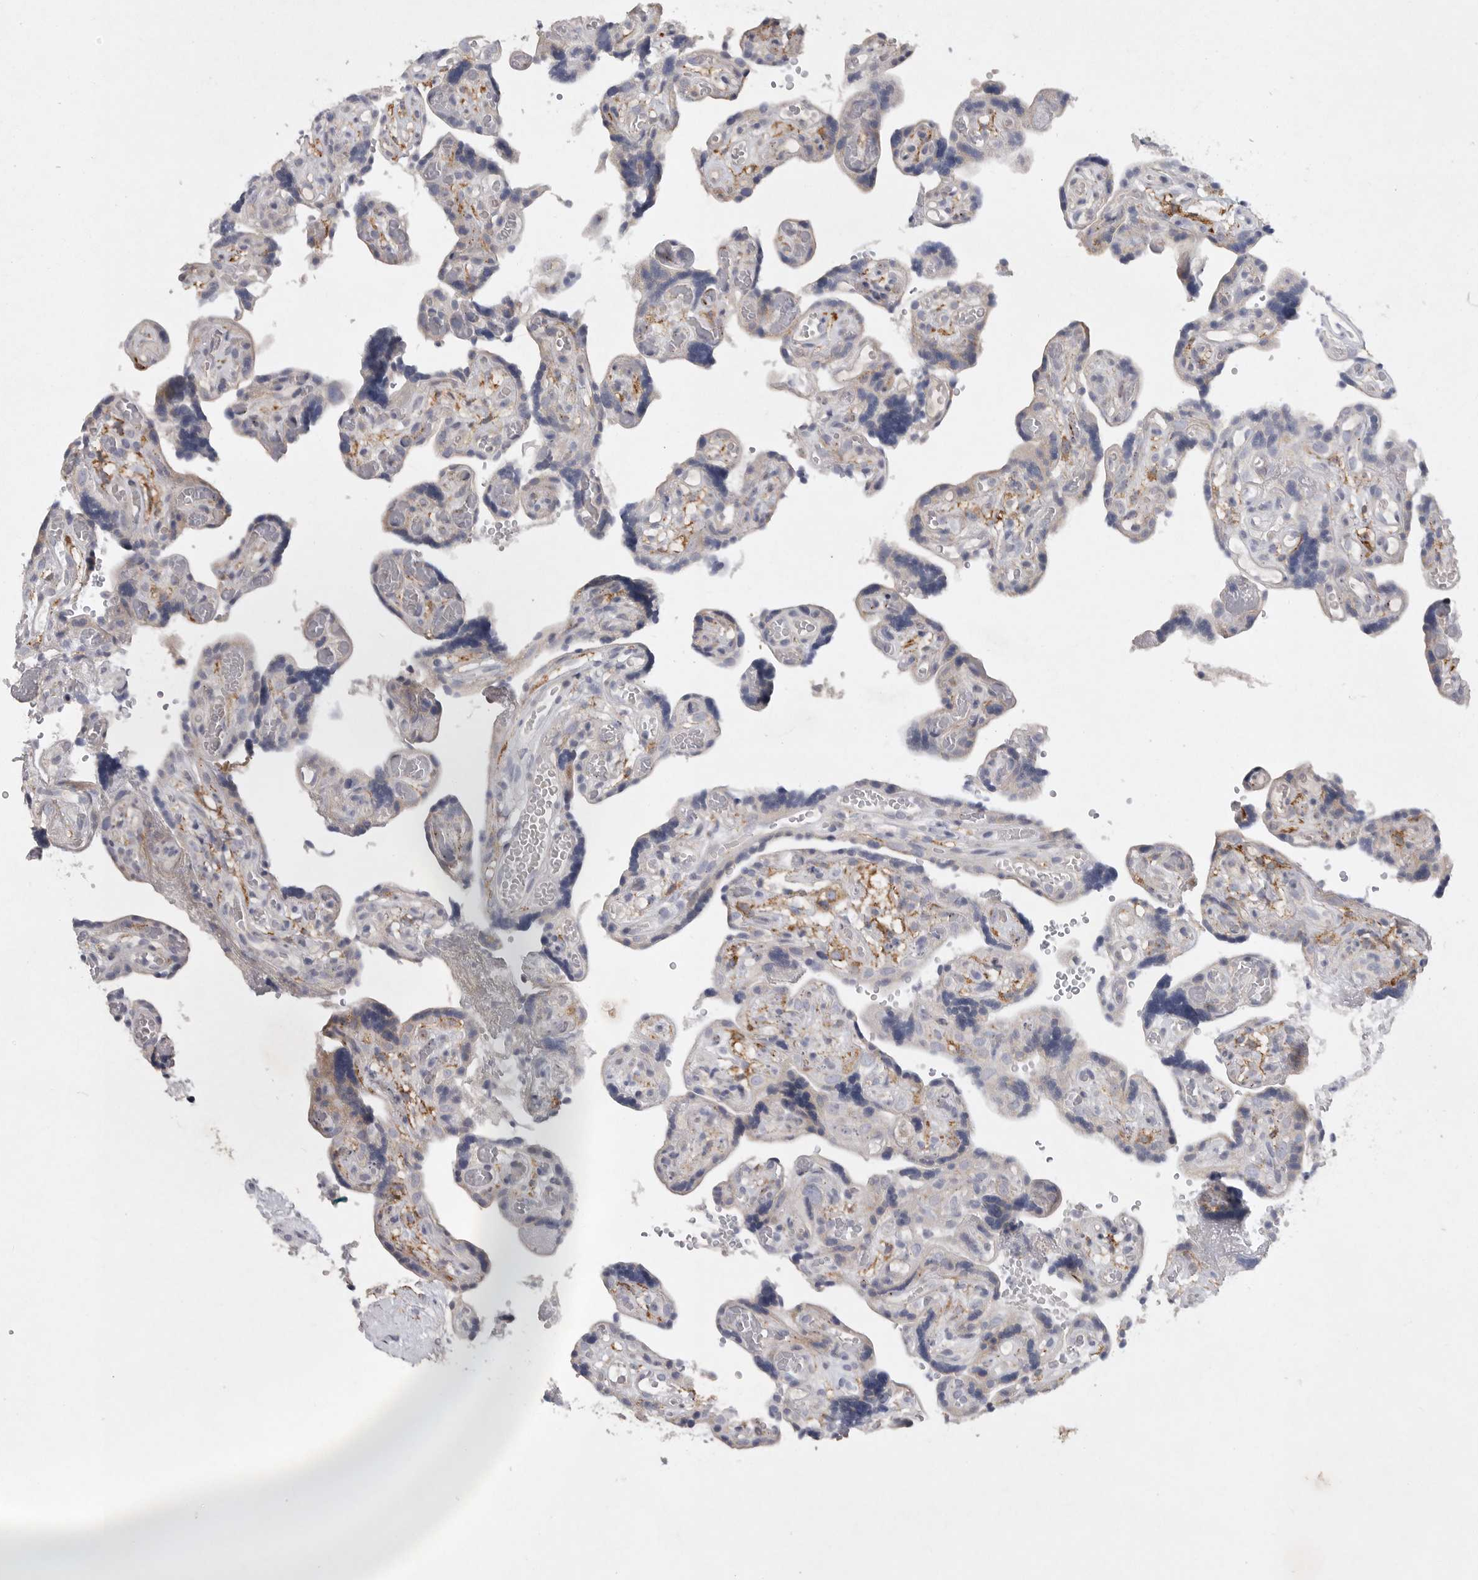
{"staining": {"intensity": "moderate", "quantity": ">75%", "location": "cytoplasmic/membranous"}, "tissue": "placenta", "cell_type": "Decidual cells", "image_type": "normal", "snomed": [{"axis": "morphology", "description": "Normal tissue, NOS"}, {"axis": "topography", "description": "Placenta"}], "caption": "Placenta stained with a brown dye demonstrates moderate cytoplasmic/membranous positive positivity in approximately >75% of decidual cells.", "gene": "EDEM3", "patient": {"sex": "female", "age": 30}}